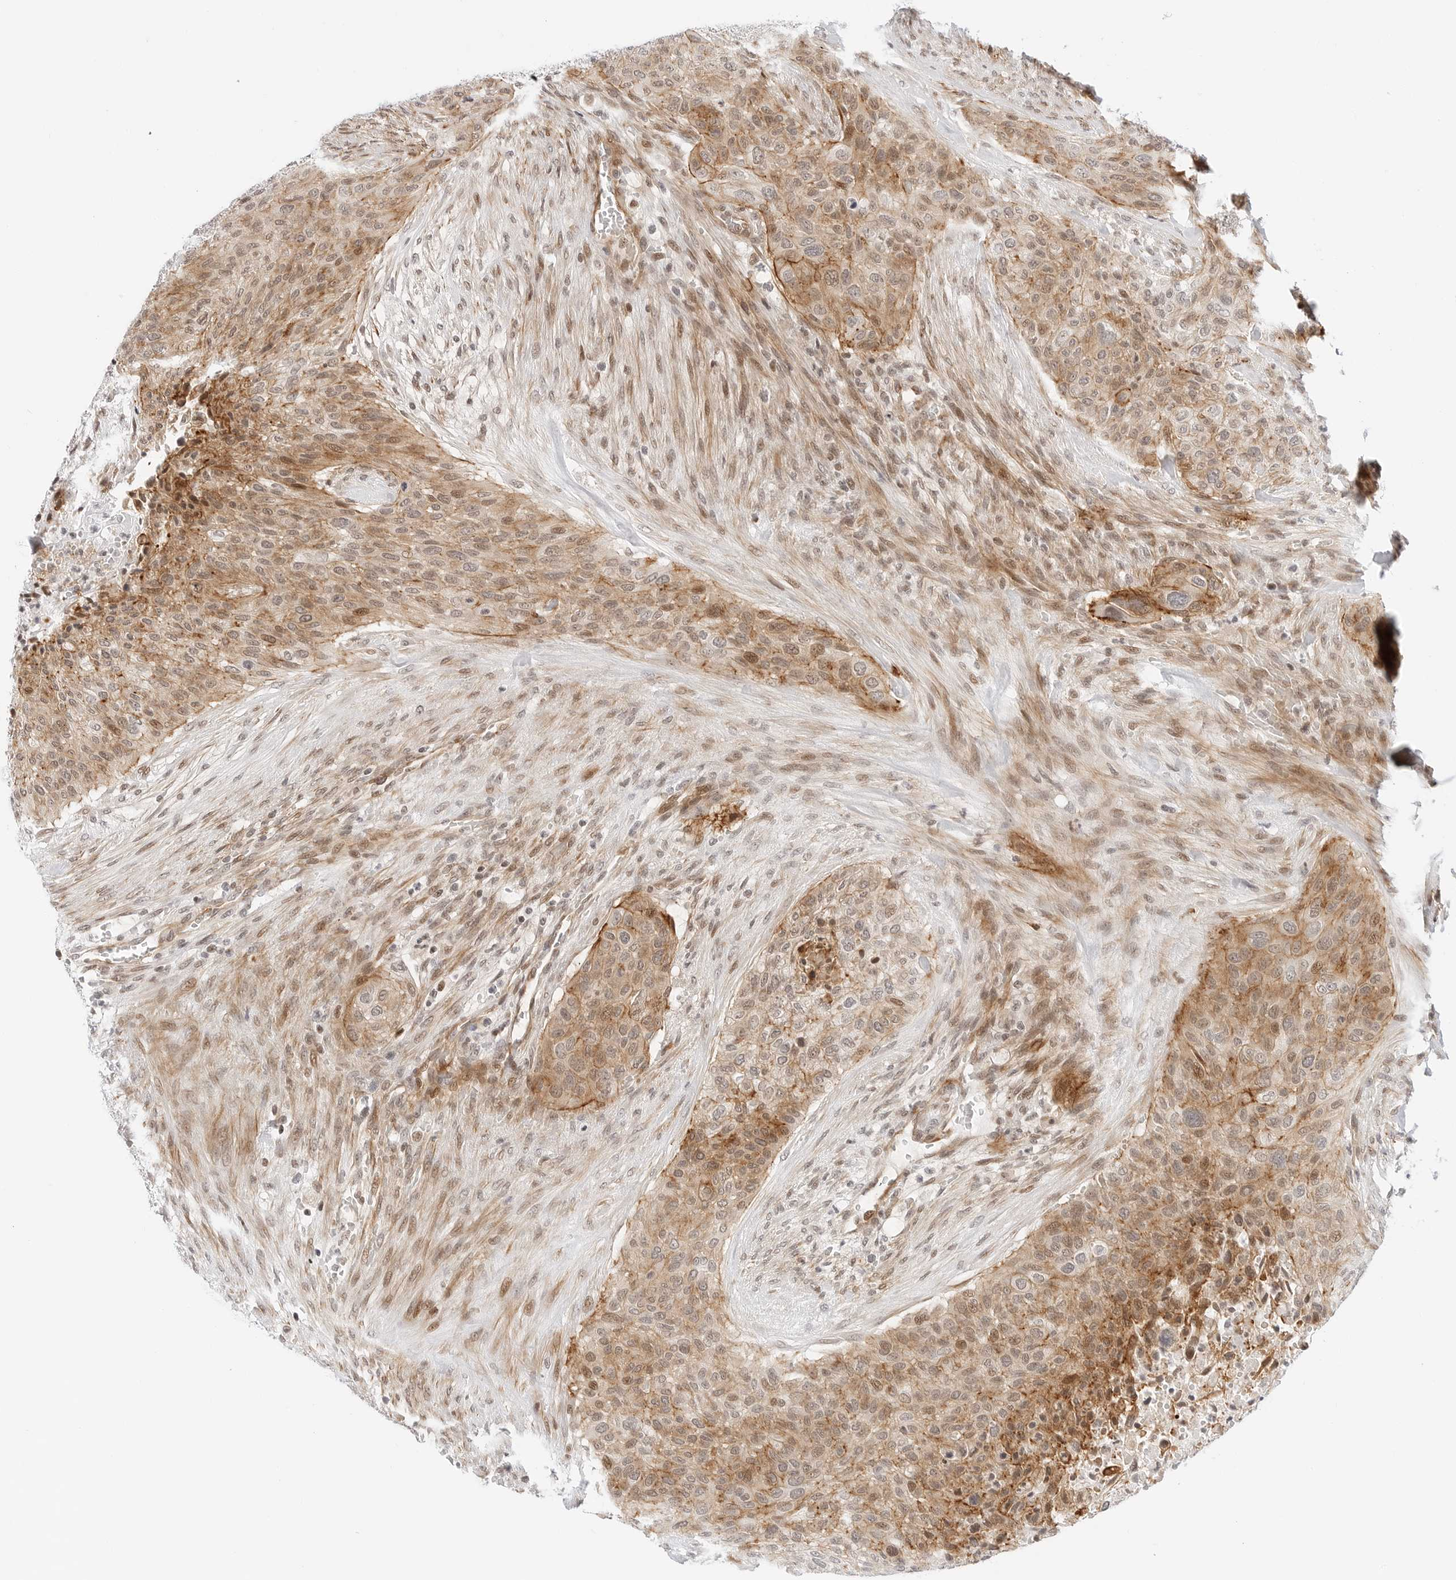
{"staining": {"intensity": "moderate", "quantity": ">75%", "location": "cytoplasmic/membranous,nuclear"}, "tissue": "urothelial cancer", "cell_type": "Tumor cells", "image_type": "cancer", "snomed": [{"axis": "morphology", "description": "Urothelial carcinoma, High grade"}, {"axis": "topography", "description": "Urinary bladder"}], "caption": "Moderate cytoplasmic/membranous and nuclear protein positivity is seen in approximately >75% of tumor cells in urothelial carcinoma (high-grade).", "gene": "ZNF613", "patient": {"sex": "male", "age": 35}}